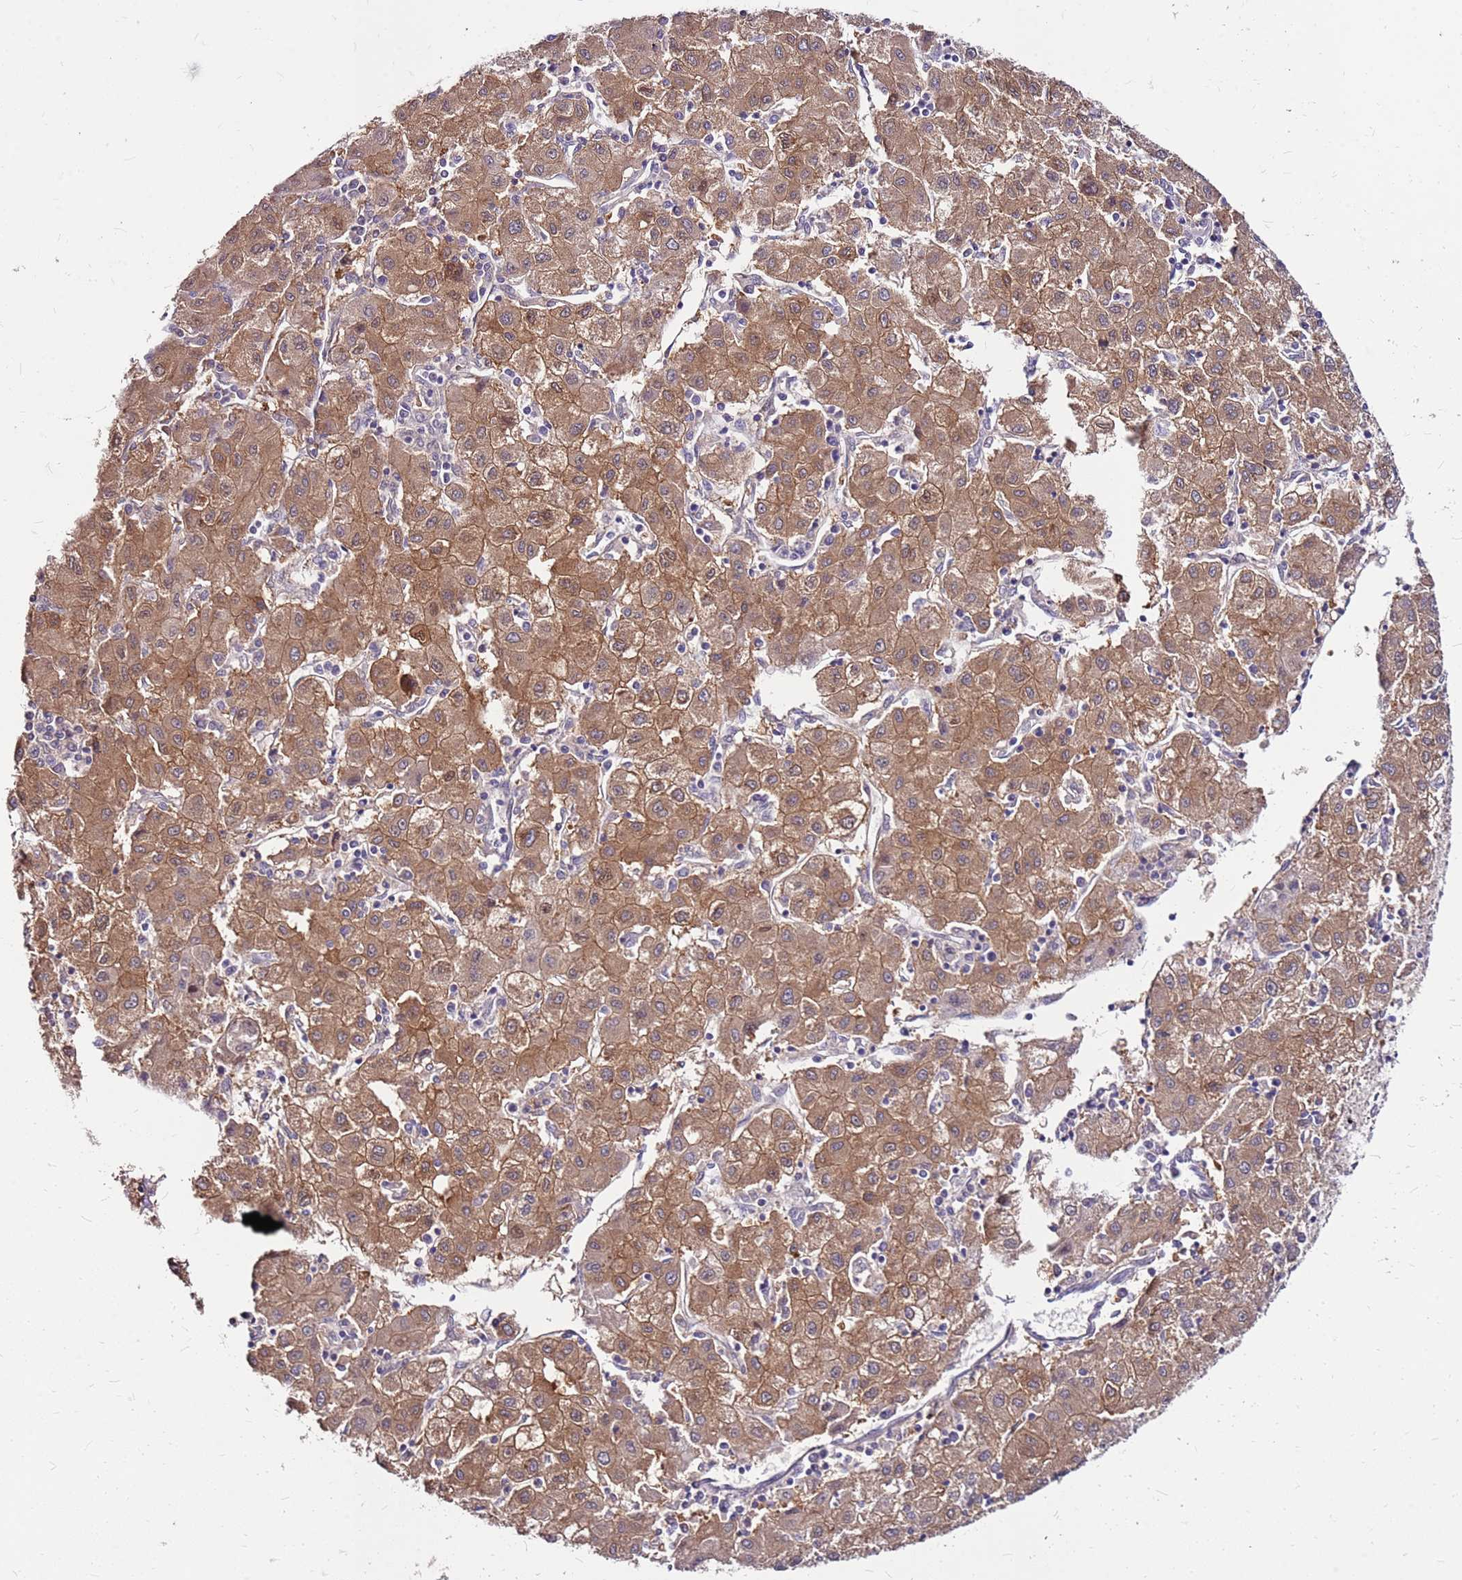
{"staining": {"intensity": "moderate", "quantity": ">75%", "location": "cytoplasmic/membranous"}, "tissue": "liver cancer", "cell_type": "Tumor cells", "image_type": "cancer", "snomed": [{"axis": "morphology", "description": "Carcinoma, Hepatocellular, NOS"}, {"axis": "topography", "description": "Liver"}], "caption": "Approximately >75% of tumor cells in human liver cancer reveal moderate cytoplasmic/membranous protein staining as visualized by brown immunohistochemical staining.", "gene": "ALDH1A3", "patient": {"sex": "male", "age": 72}}